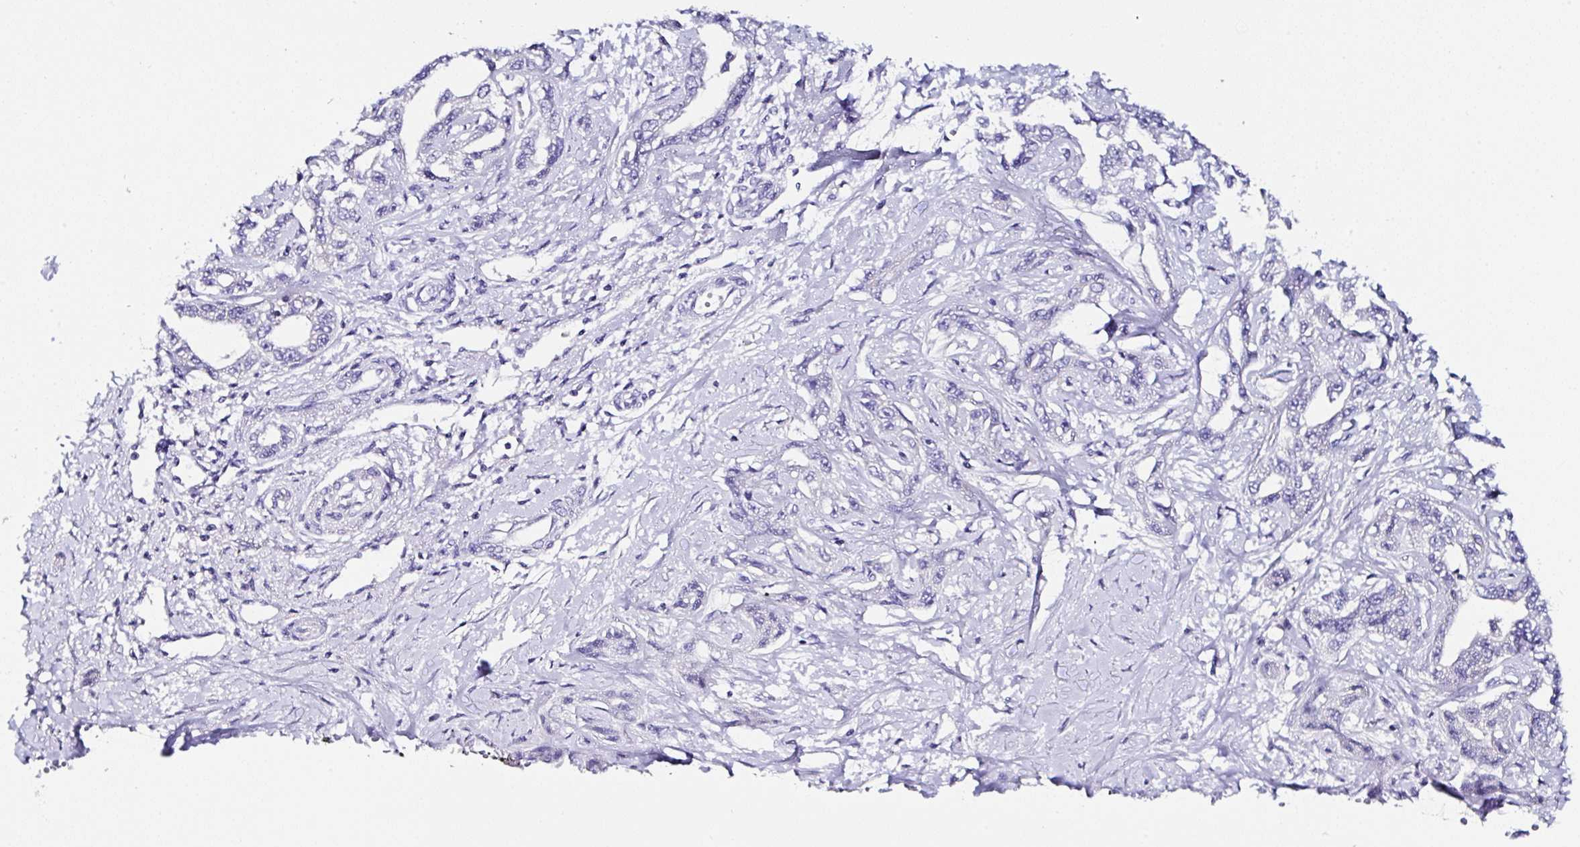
{"staining": {"intensity": "negative", "quantity": "none", "location": "none"}, "tissue": "liver cancer", "cell_type": "Tumor cells", "image_type": "cancer", "snomed": [{"axis": "morphology", "description": "Cholangiocarcinoma"}, {"axis": "topography", "description": "Liver"}], "caption": "The histopathology image exhibits no staining of tumor cells in liver cancer.", "gene": "UGT3A1", "patient": {"sex": "male", "age": 59}}